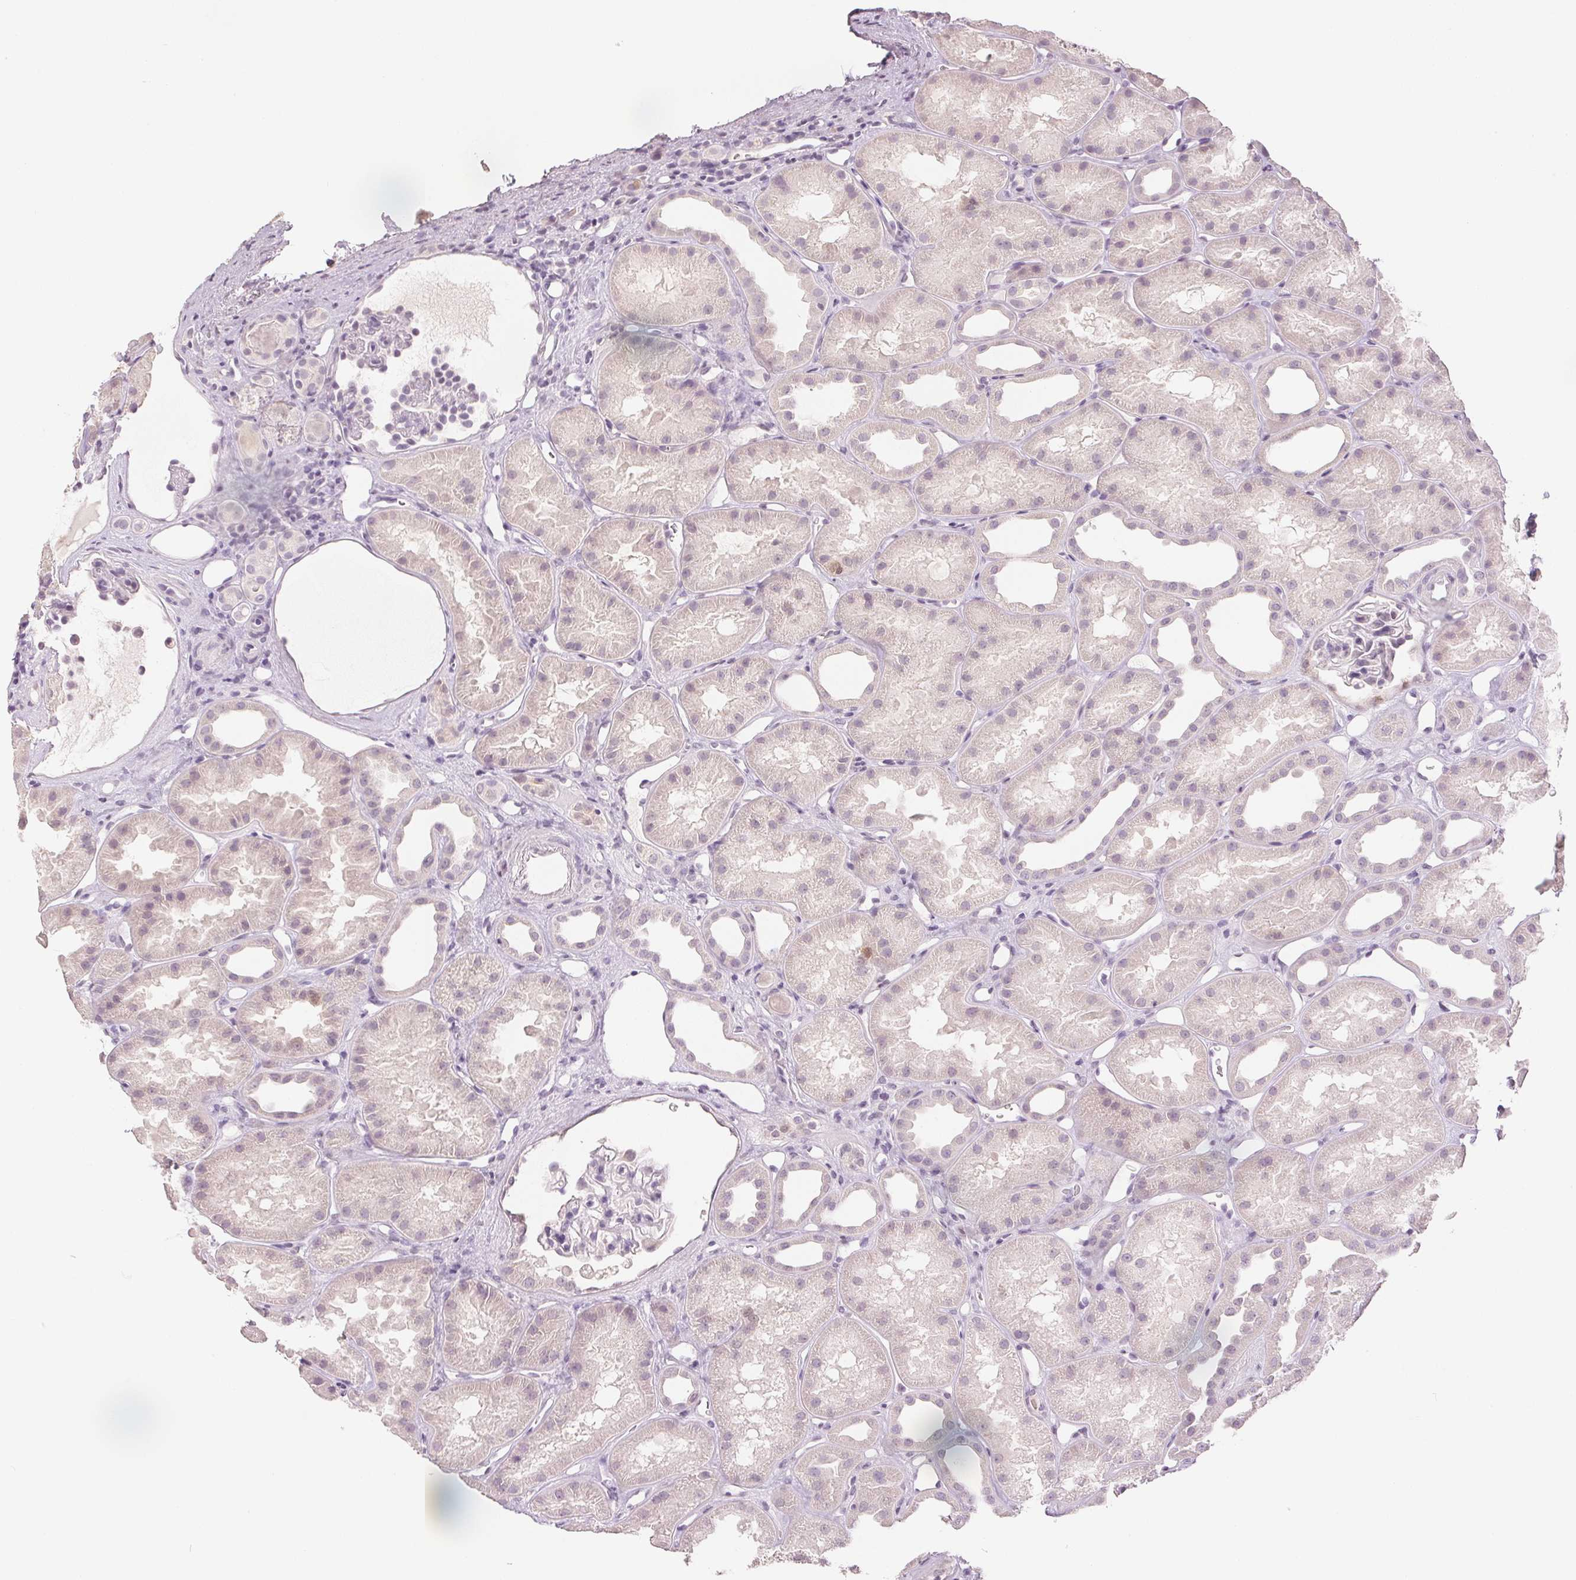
{"staining": {"intensity": "negative", "quantity": "none", "location": "none"}, "tissue": "kidney", "cell_type": "Cells in glomeruli", "image_type": "normal", "snomed": [{"axis": "morphology", "description": "Normal tissue, NOS"}, {"axis": "topography", "description": "Kidney"}], "caption": "Unremarkable kidney was stained to show a protein in brown. There is no significant expression in cells in glomeruli.", "gene": "SCGN", "patient": {"sex": "male", "age": 61}}